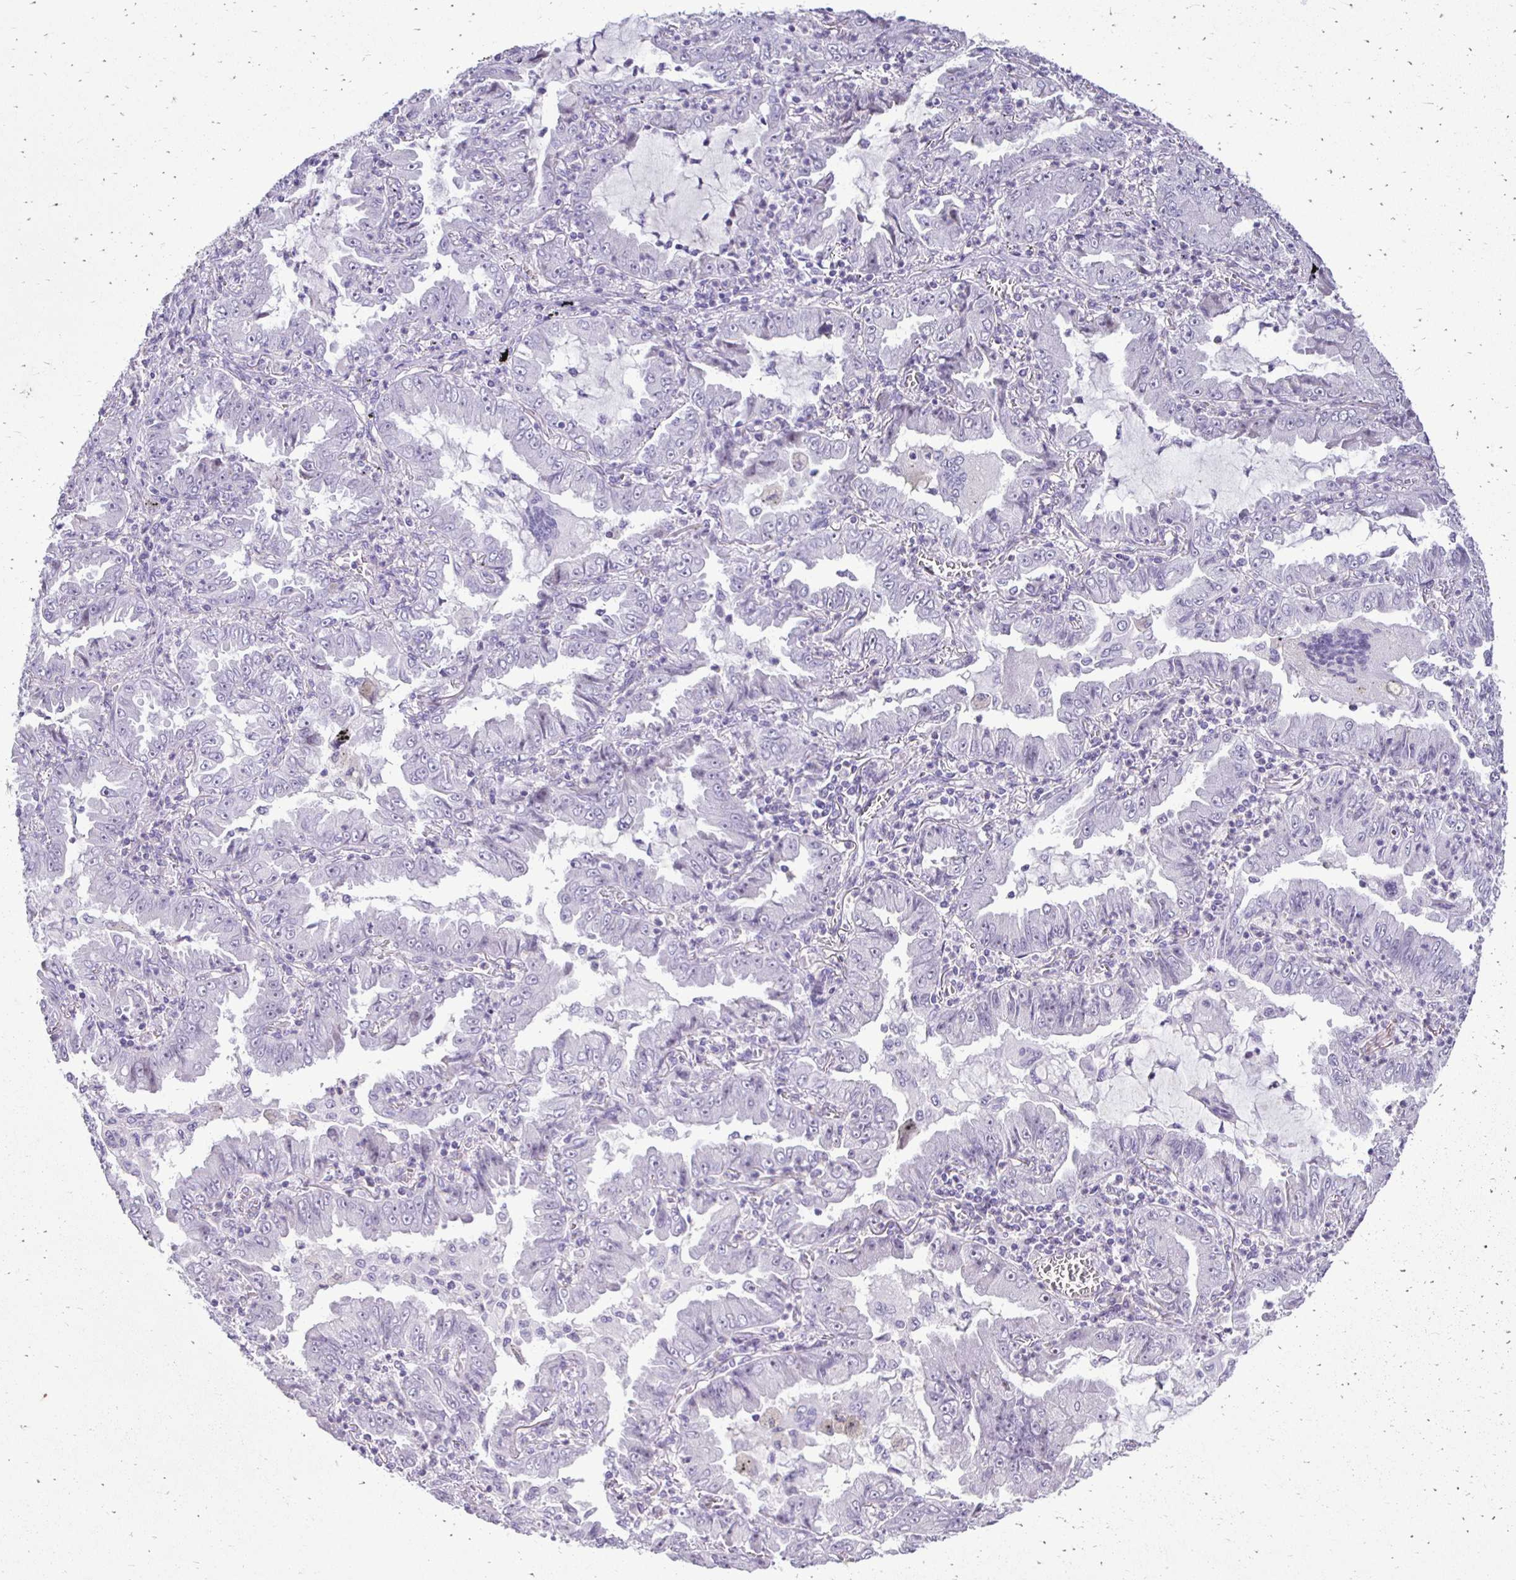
{"staining": {"intensity": "negative", "quantity": "none", "location": "none"}, "tissue": "lung cancer", "cell_type": "Tumor cells", "image_type": "cancer", "snomed": [{"axis": "morphology", "description": "Adenocarcinoma, NOS"}, {"axis": "topography", "description": "Lung"}], "caption": "An immunohistochemistry micrograph of adenocarcinoma (lung) is shown. There is no staining in tumor cells of adenocarcinoma (lung).", "gene": "GAS2", "patient": {"sex": "female", "age": 52}}